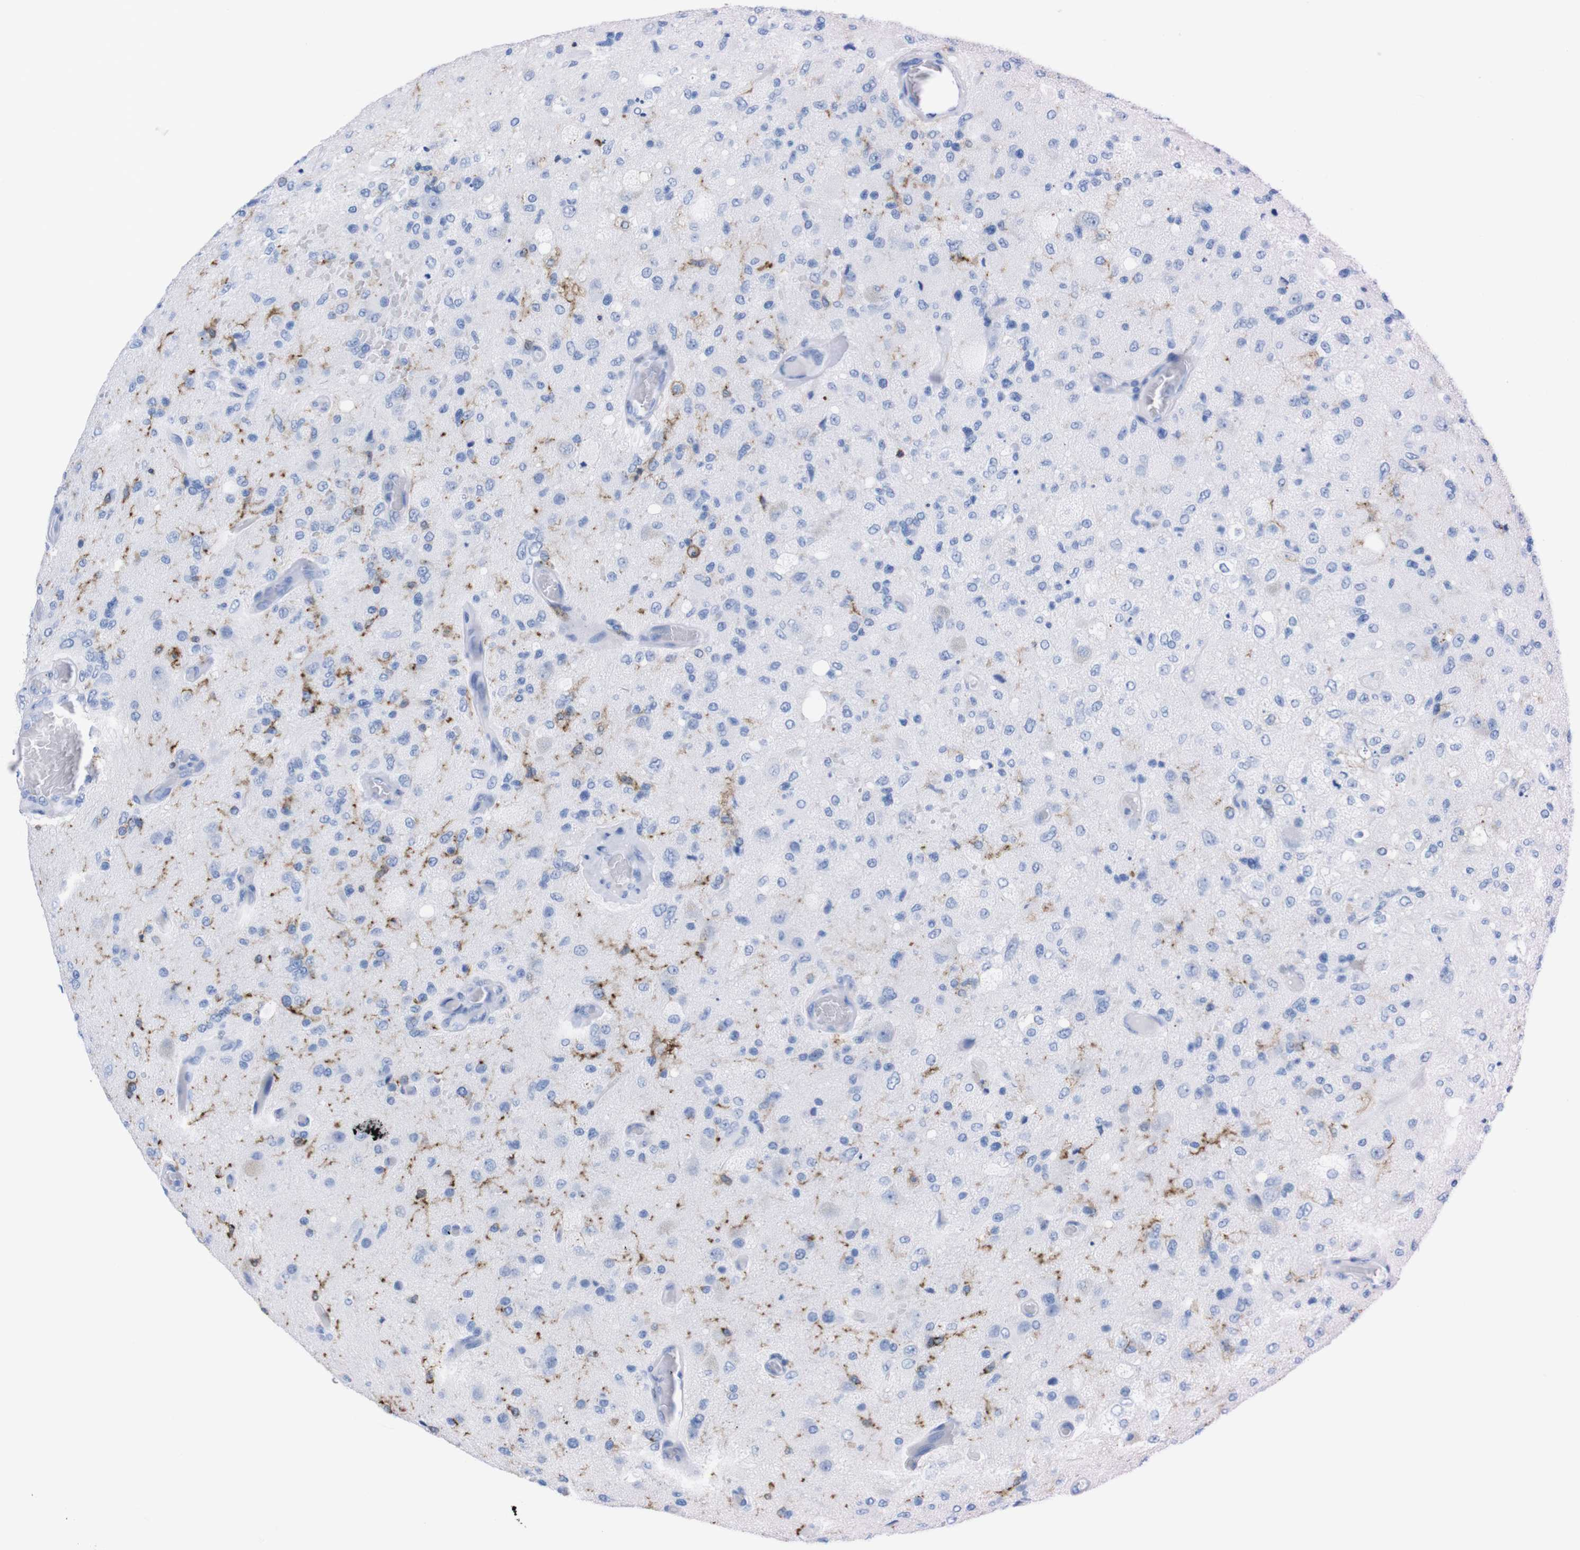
{"staining": {"intensity": "negative", "quantity": "none", "location": "none"}, "tissue": "glioma", "cell_type": "Tumor cells", "image_type": "cancer", "snomed": [{"axis": "morphology", "description": "Normal tissue, NOS"}, {"axis": "morphology", "description": "Glioma, malignant, High grade"}, {"axis": "topography", "description": "Cerebral cortex"}], "caption": "DAB (3,3'-diaminobenzidine) immunohistochemical staining of human glioma demonstrates no significant positivity in tumor cells.", "gene": "P2RY12", "patient": {"sex": "male", "age": 77}}